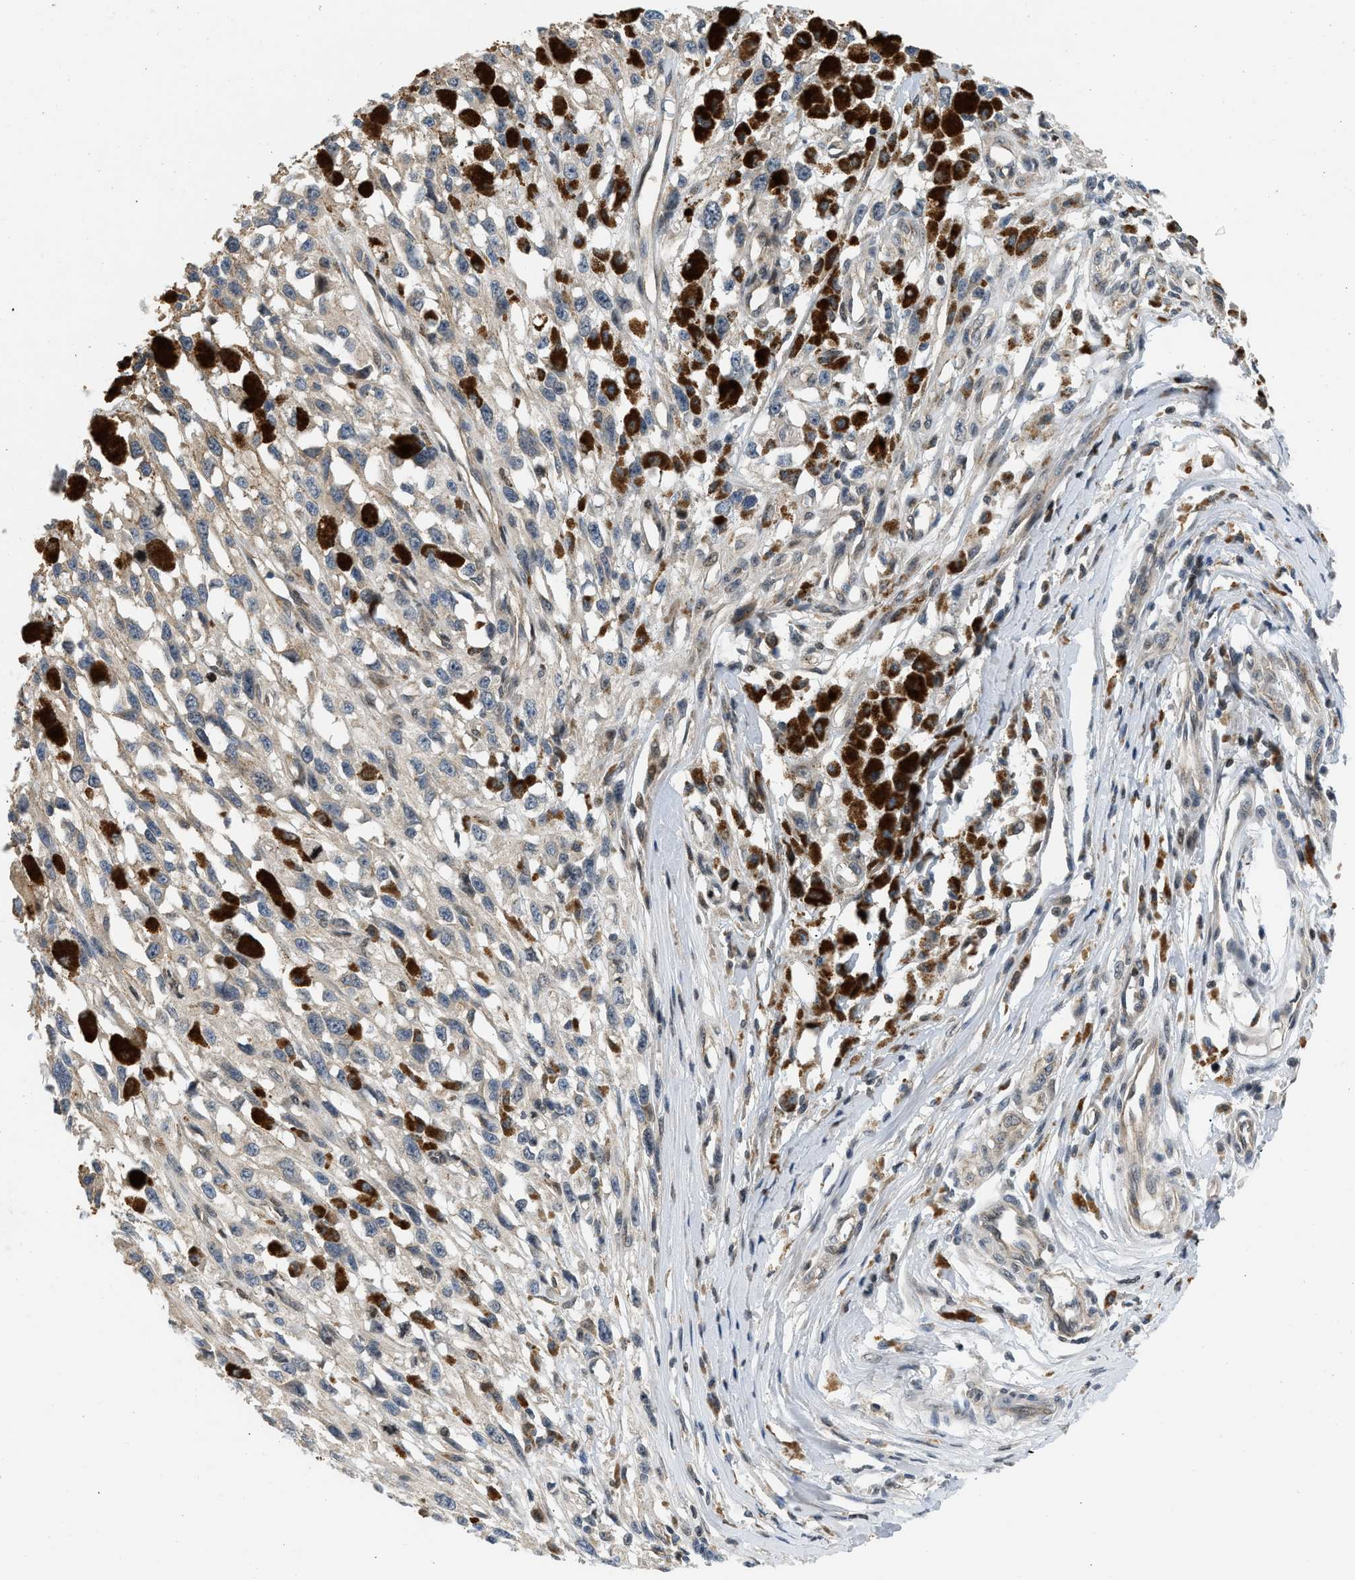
{"staining": {"intensity": "weak", "quantity": "<25%", "location": "cytoplasmic/membranous"}, "tissue": "melanoma", "cell_type": "Tumor cells", "image_type": "cancer", "snomed": [{"axis": "morphology", "description": "Malignant melanoma, Metastatic site"}, {"axis": "topography", "description": "Lymph node"}], "caption": "Histopathology image shows no protein positivity in tumor cells of melanoma tissue.", "gene": "OLIG3", "patient": {"sex": "male", "age": 59}}